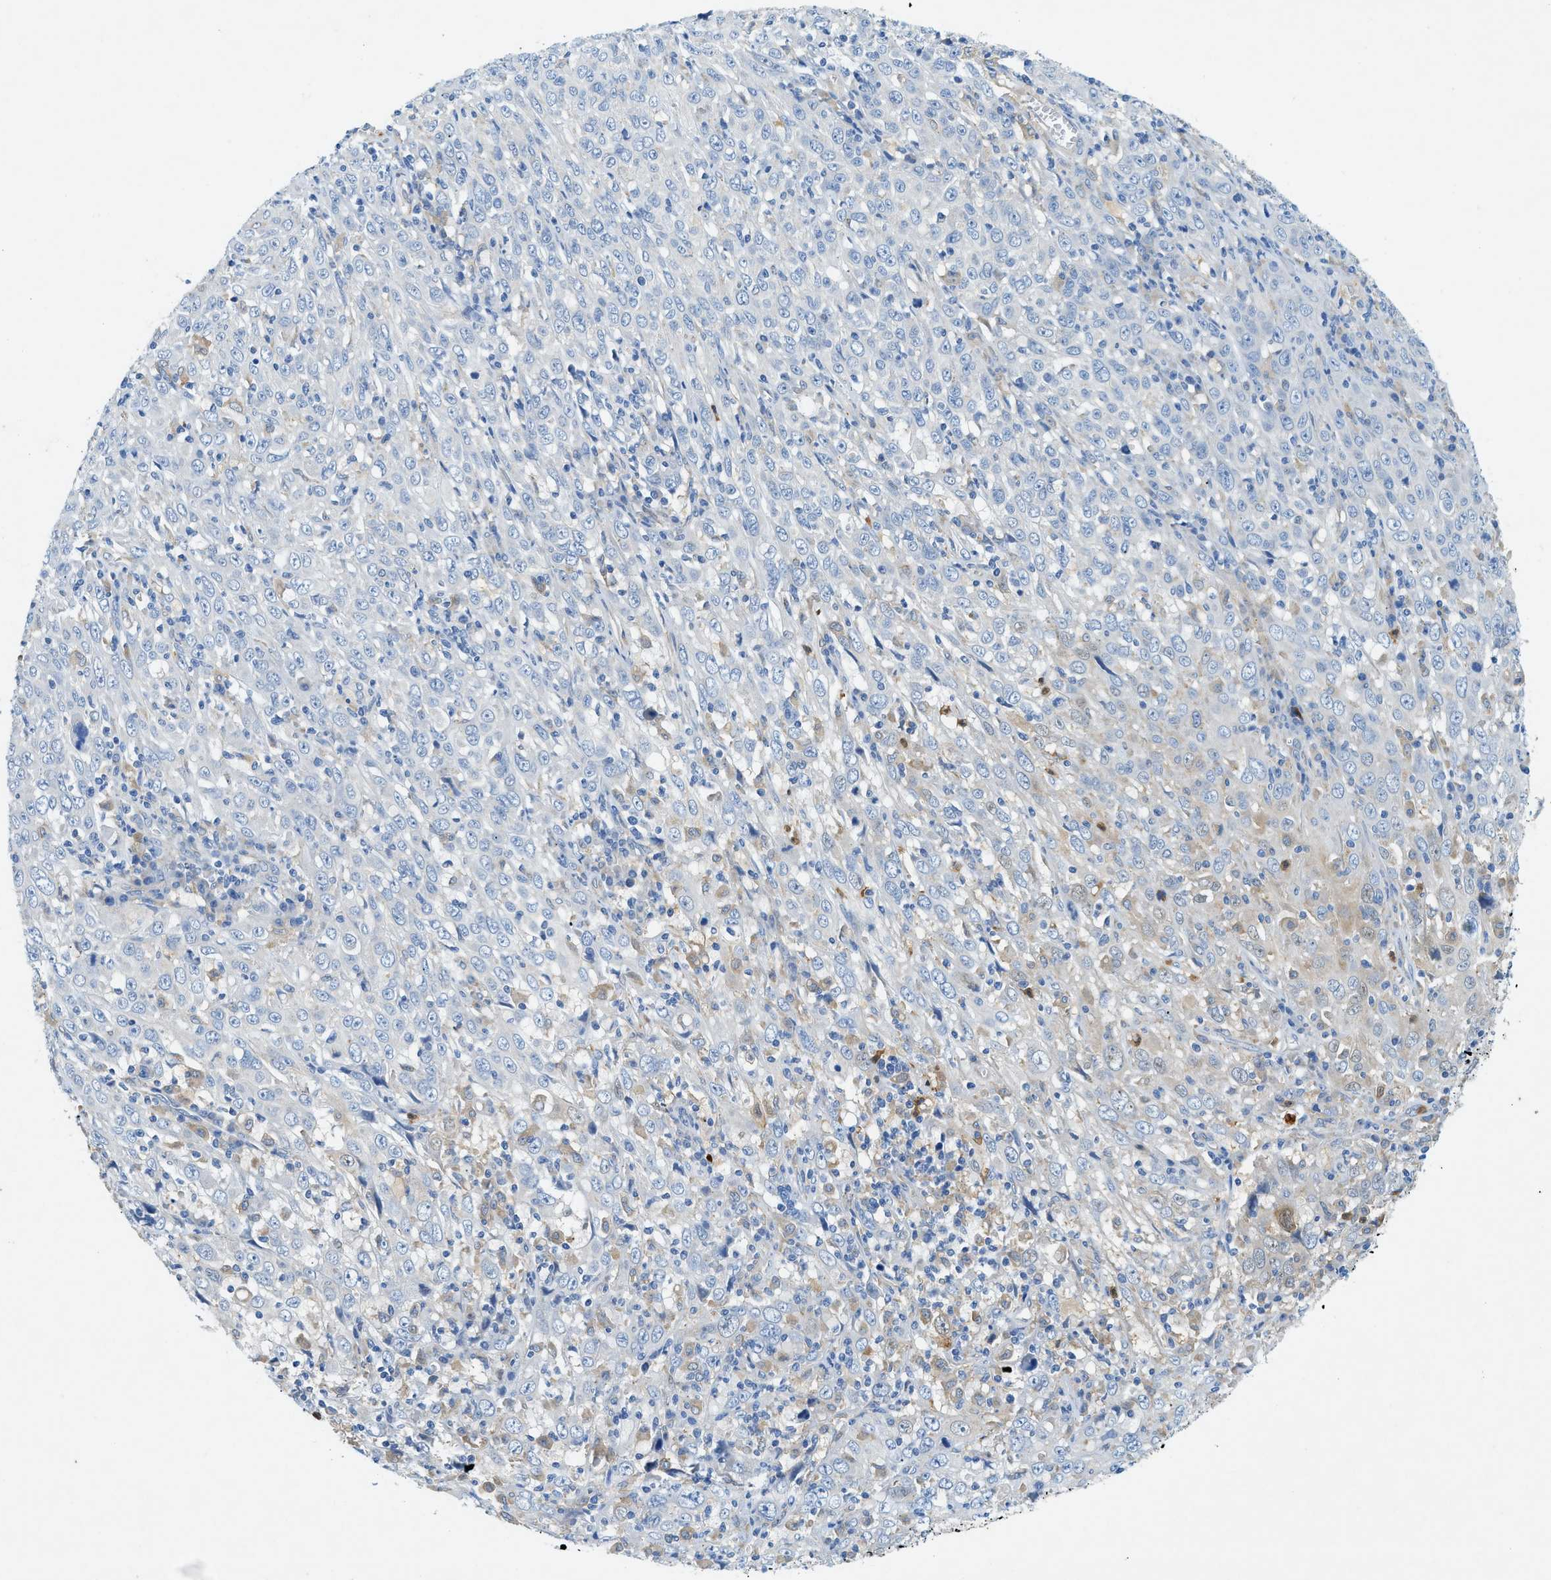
{"staining": {"intensity": "negative", "quantity": "none", "location": "none"}, "tissue": "cervical cancer", "cell_type": "Tumor cells", "image_type": "cancer", "snomed": [{"axis": "morphology", "description": "Squamous cell carcinoma, NOS"}, {"axis": "topography", "description": "Cervix"}], "caption": "Protein analysis of cervical cancer exhibits no significant staining in tumor cells.", "gene": "ZDHHC13", "patient": {"sex": "female", "age": 46}}